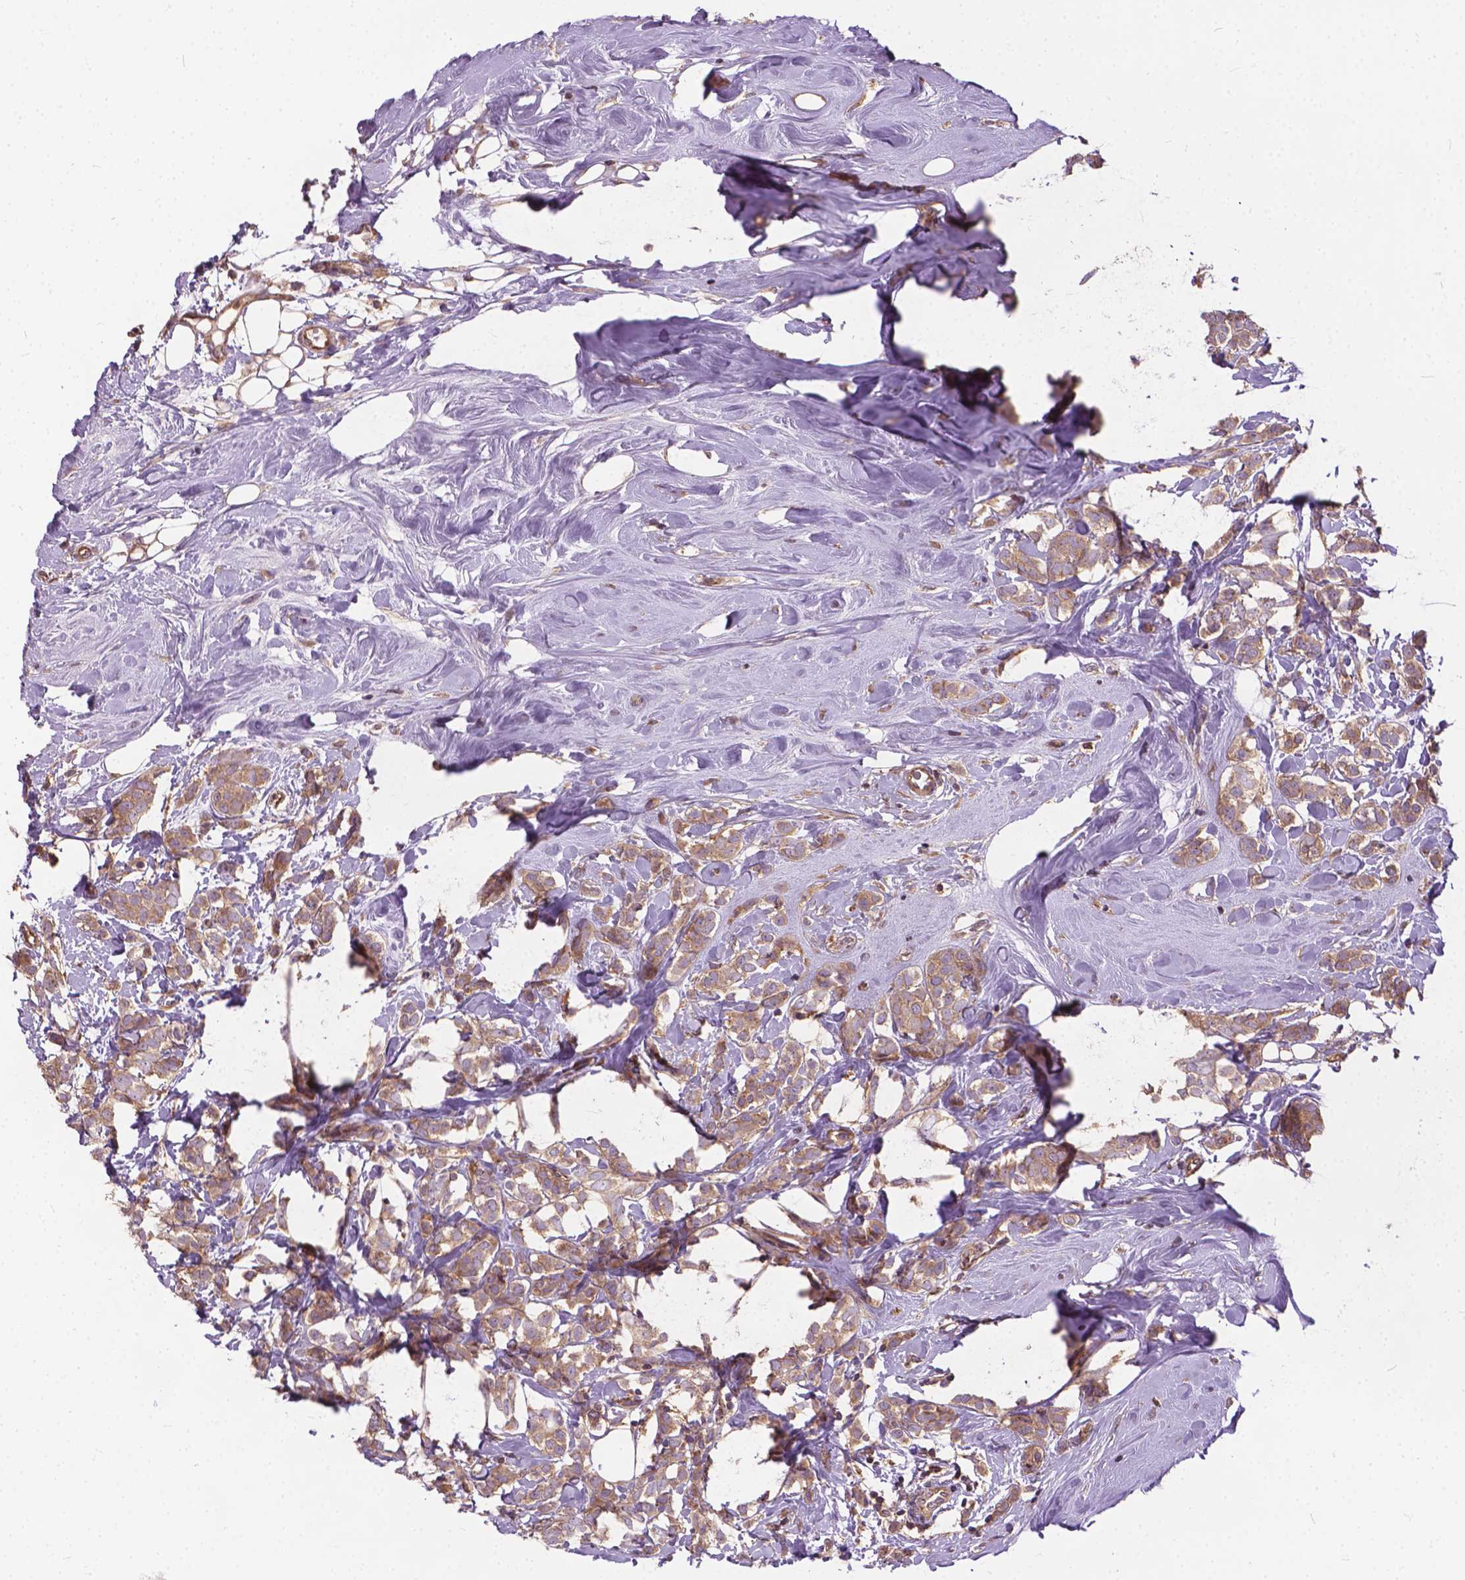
{"staining": {"intensity": "weak", "quantity": ">75%", "location": "cytoplasmic/membranous"}, "tissue": "breast cancer", "cell_type": "Tumor cells", "image_type": "cancer", "snomed": [{"axis": "morphology", "description": "Lobular carcinoma"}, {"axis": "topography", "description": "Breast"}], "caption": "DAB immunohistochemical staining of lobular carcinoma (breast) demonstrates weak cytoplasmic/membranous protein staining in about >75% of tumor cells.", "gene": "MZT1", "patient": {"sex": "female", "age": 49}}